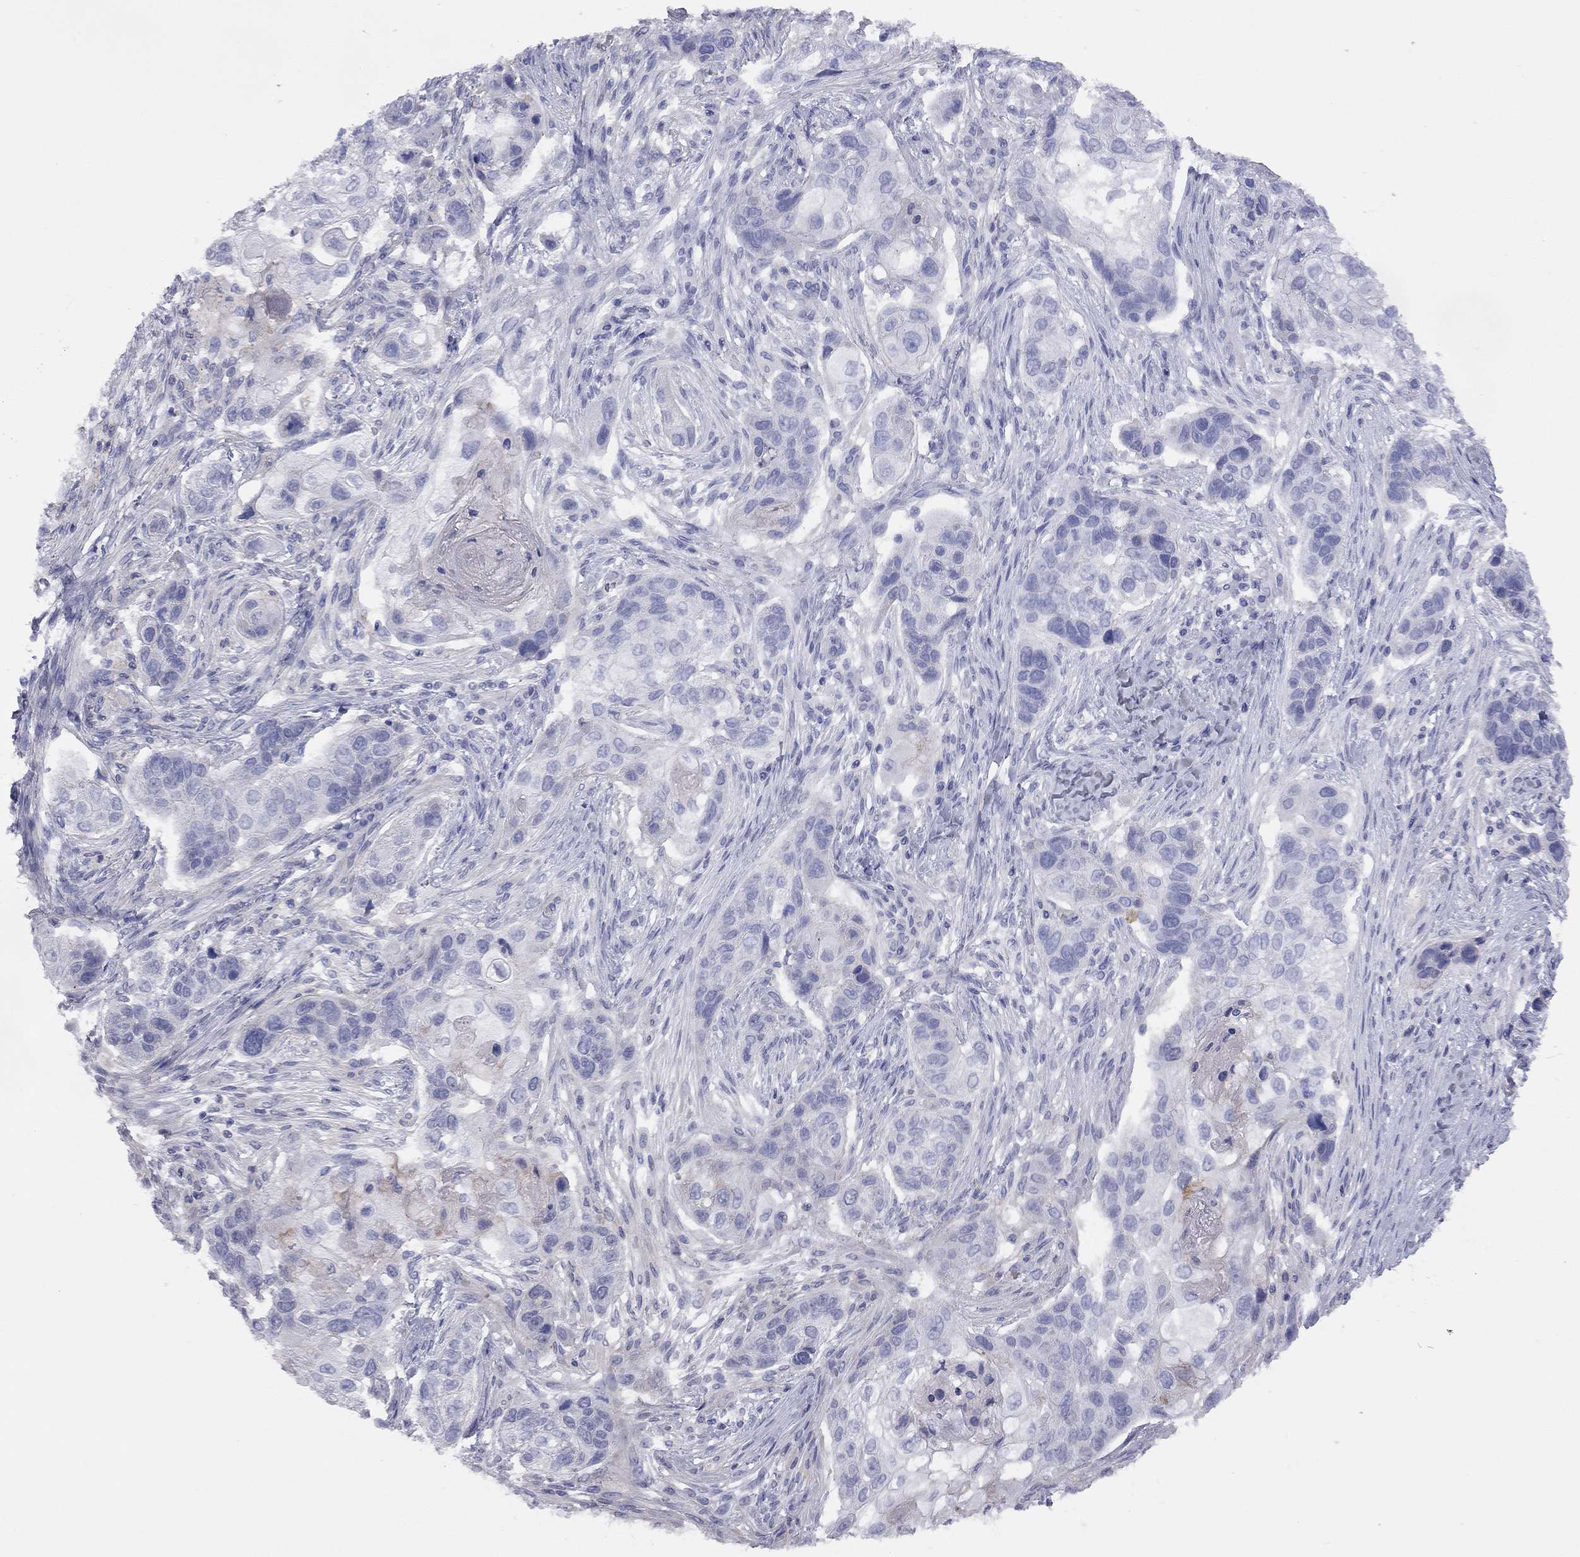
{"staining": {"intensity": "negative", "quantity": "none", "location": "none"}, "tissue": "lung cancer", "cell_type": "Tumor cells", "image_type": "cancer", "snomed": [{"axis": "morphology", "description": "Normal tissue, NOS"}, {"axis": "morphology", "description": "Squamous cell carcinoma, NOS"}, {"axis": "topography", "description": "Bronchus"}, {"axis": "topography", "description": "Lung"}], "caption": "Lung squamous cell carcinoma was stained to show a protein in brown. There is no significant staining in tumor cells. (DAB (3,3'-diaminobenzidine) IHC with hematoxylin counter stain).", "gene": "ADCYAP1", "patient": {"sex": "male", "age": 69}}